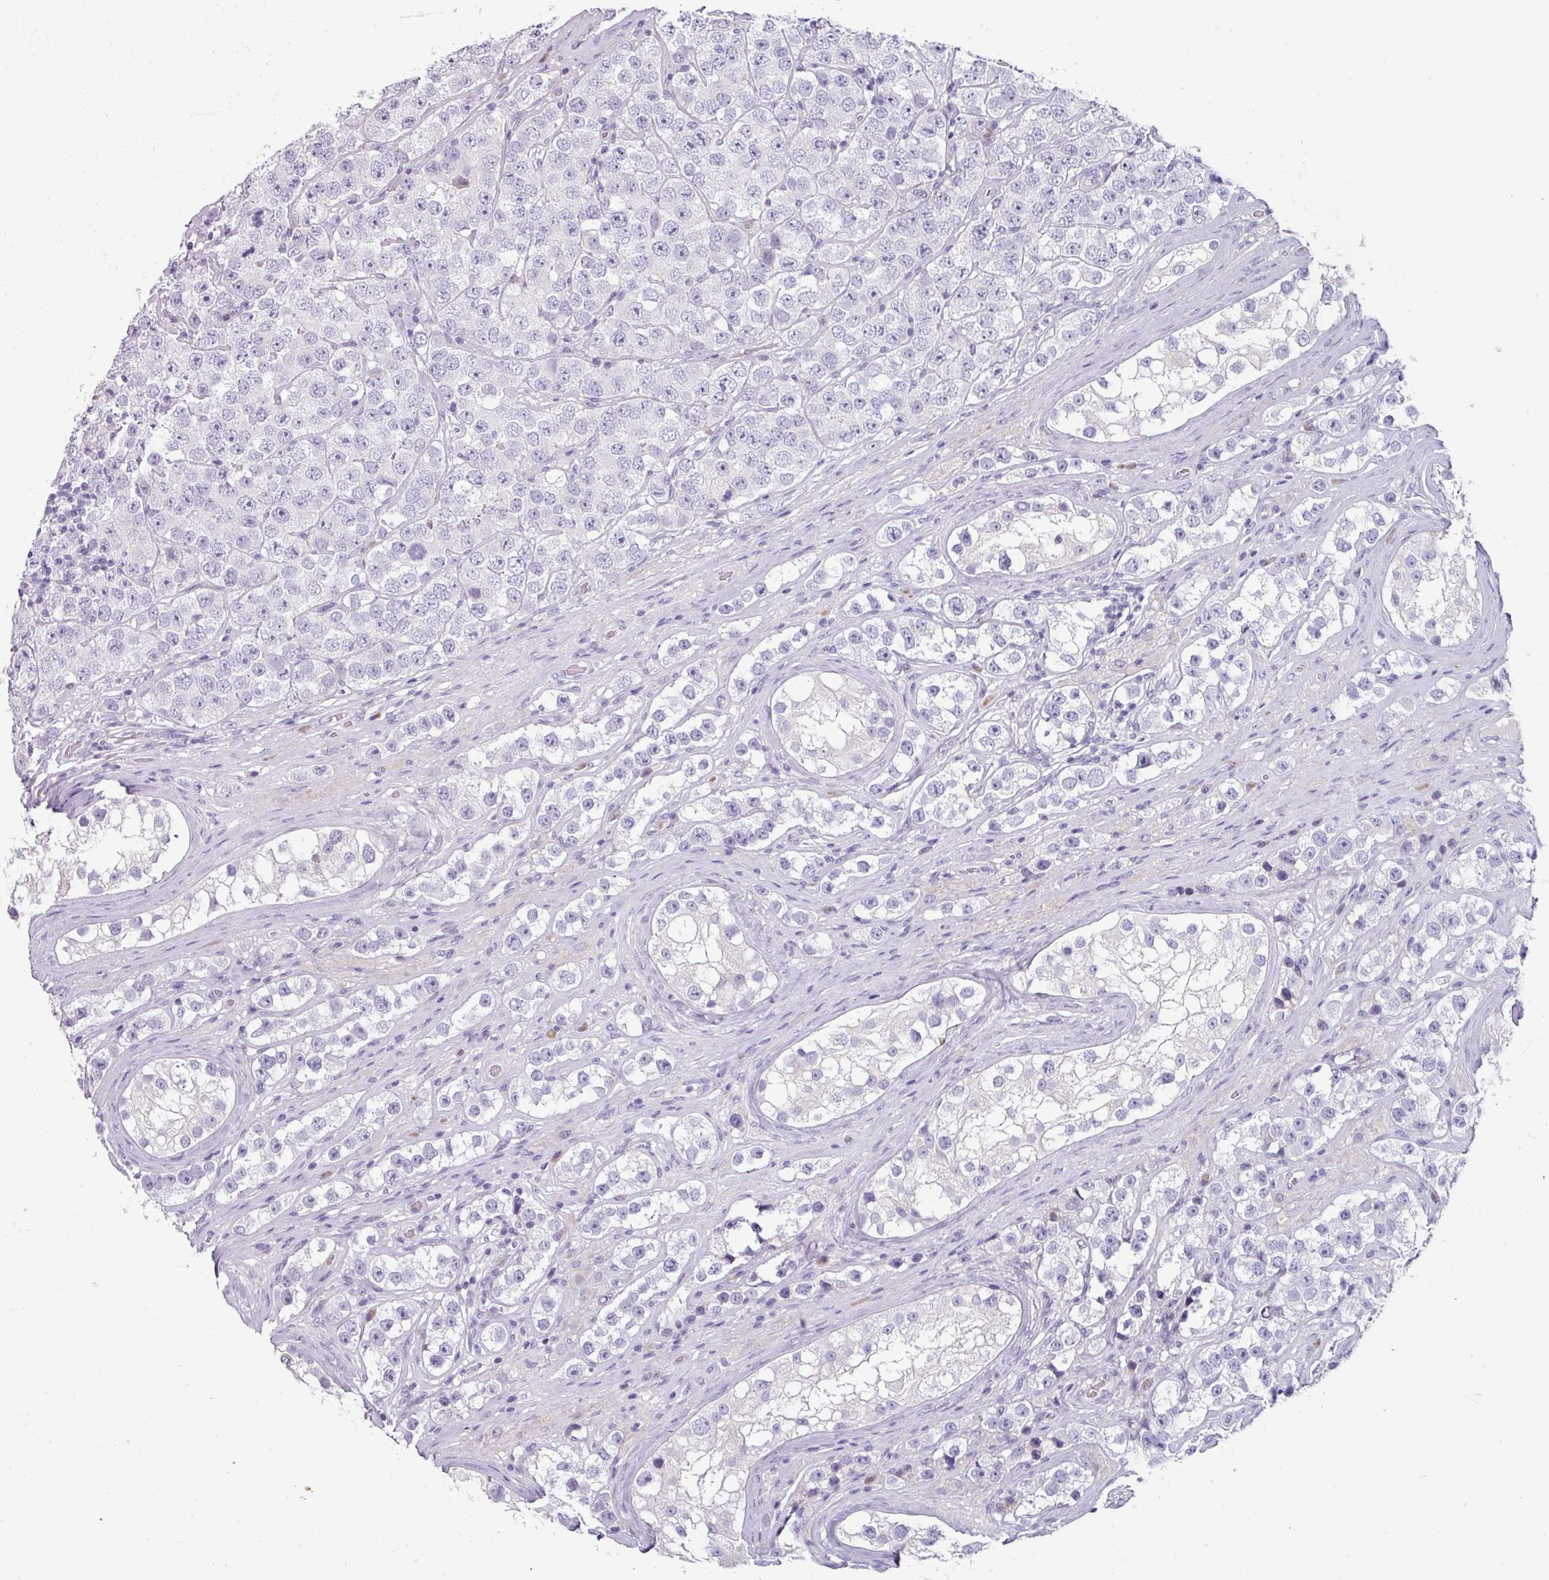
{"staining": {"intensity": "negative", "quantity": "none", "location": "none"}, "tissue": "testis cancer", "cell_type": "Tumor cells", "image_type": "cancer", "snomed": [{"axis": "morphology", "description": "Seminoma, NOS"}, {"axis": "topography", "description": "Testis"}], "caption": "This photomicrograph is of testis cancer stained with IHC to label a protein in brown with the nuclei are counter-stained blue. There is no expression in tumor cells.", "gene": "SMIM11", "patient": {"sex": "male", "age": 28}}